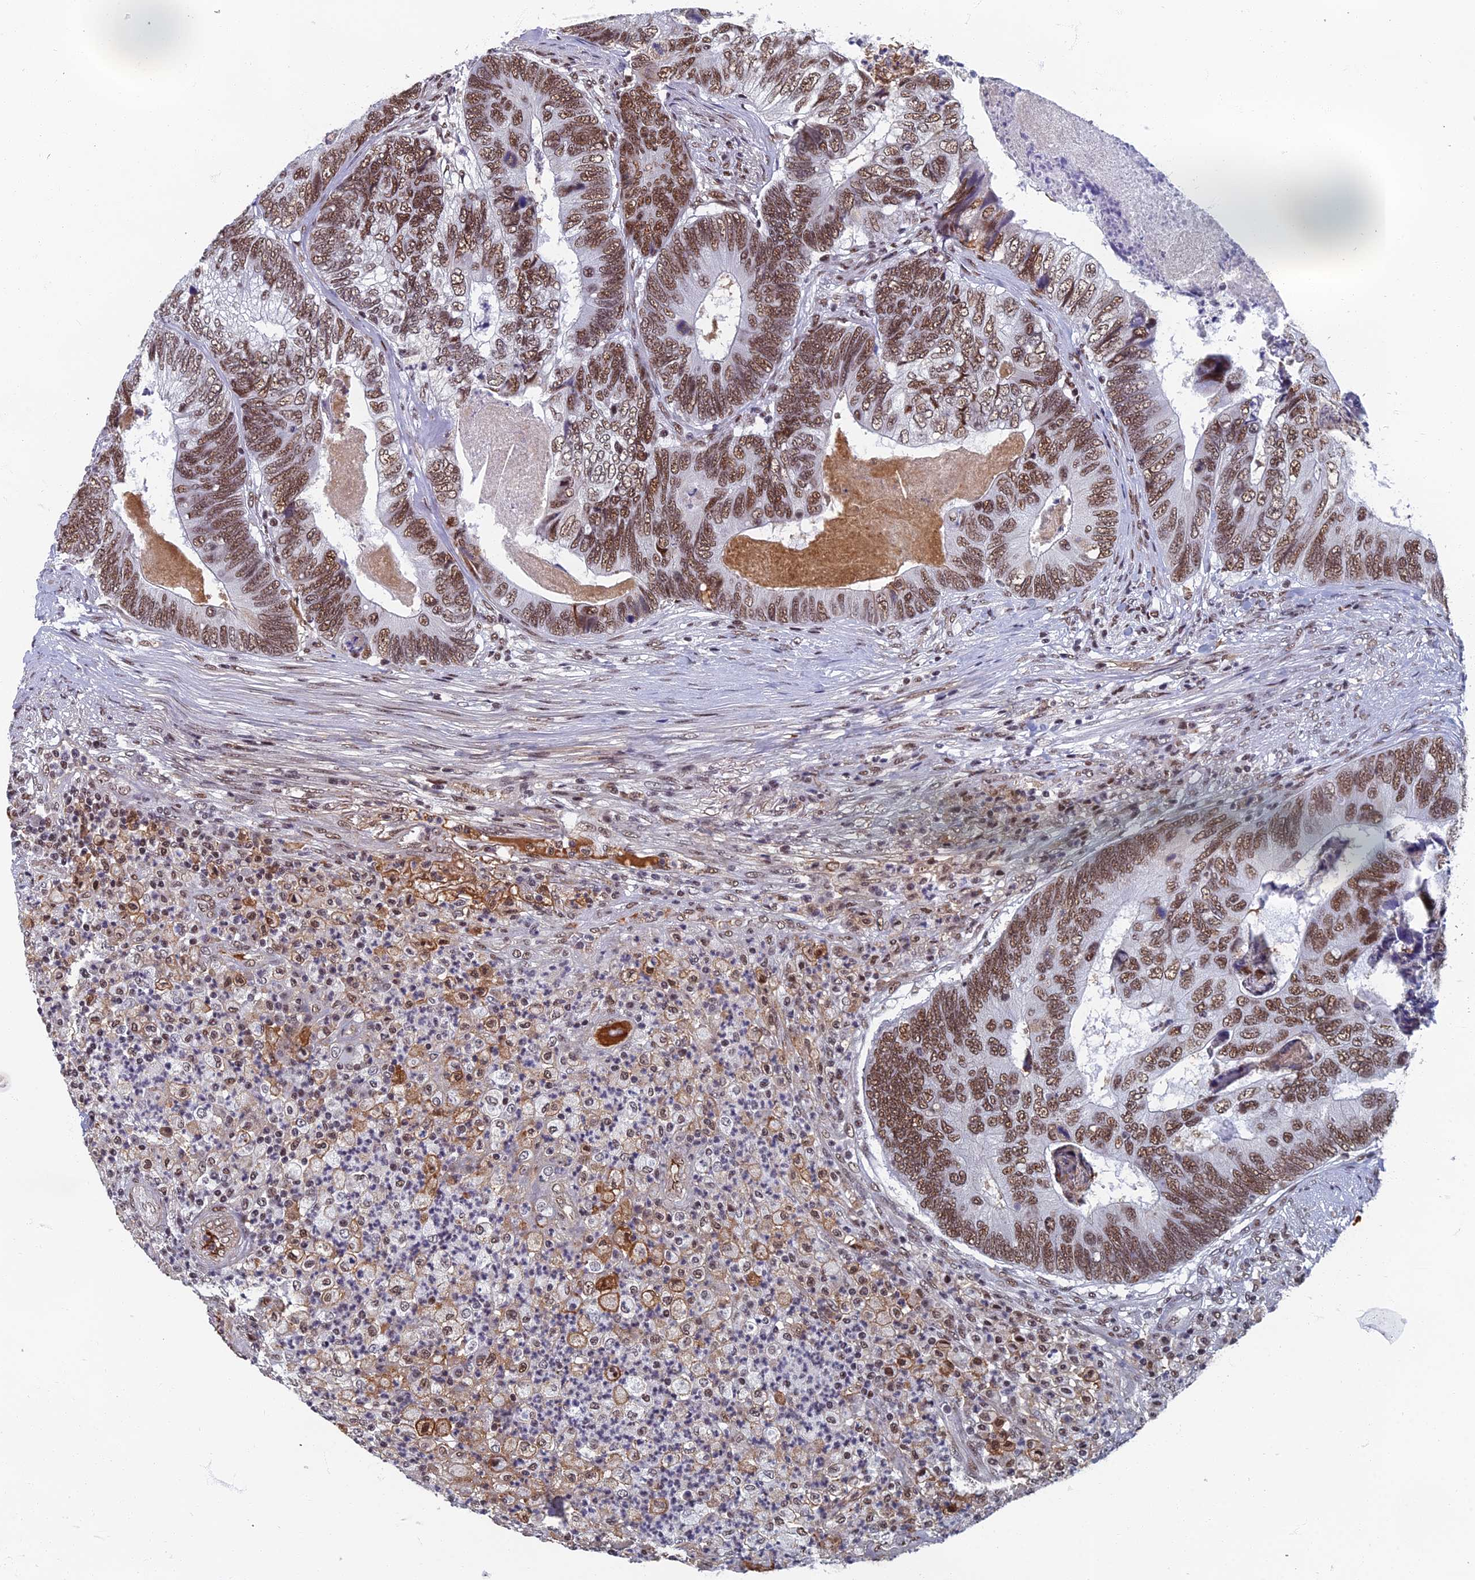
{"staining": {"intensity": "moderate", "quantity": ">75%", "location": "nuclear"}, "tissue": "colorectal cancer", "cell_type": "Tumor cells", "image_type": "cancer", "snomed": [{"axis": "morphology", "description": "Adenocarcinoma, NOS"}, {"axis": "topography", "description": "Colon"}], "caption": "IHC histopathology image of neoplastic tissue: colorectal adenocarcinoma stained using immunohistochemistry (IHC) demonstrates medium levels of moderate protein expression localized specifically in the nuclear of tumor cells, appearing as a nuclear brown color.", "gene": "TAF13", "patient": {"sex": "female", "age": 67}}